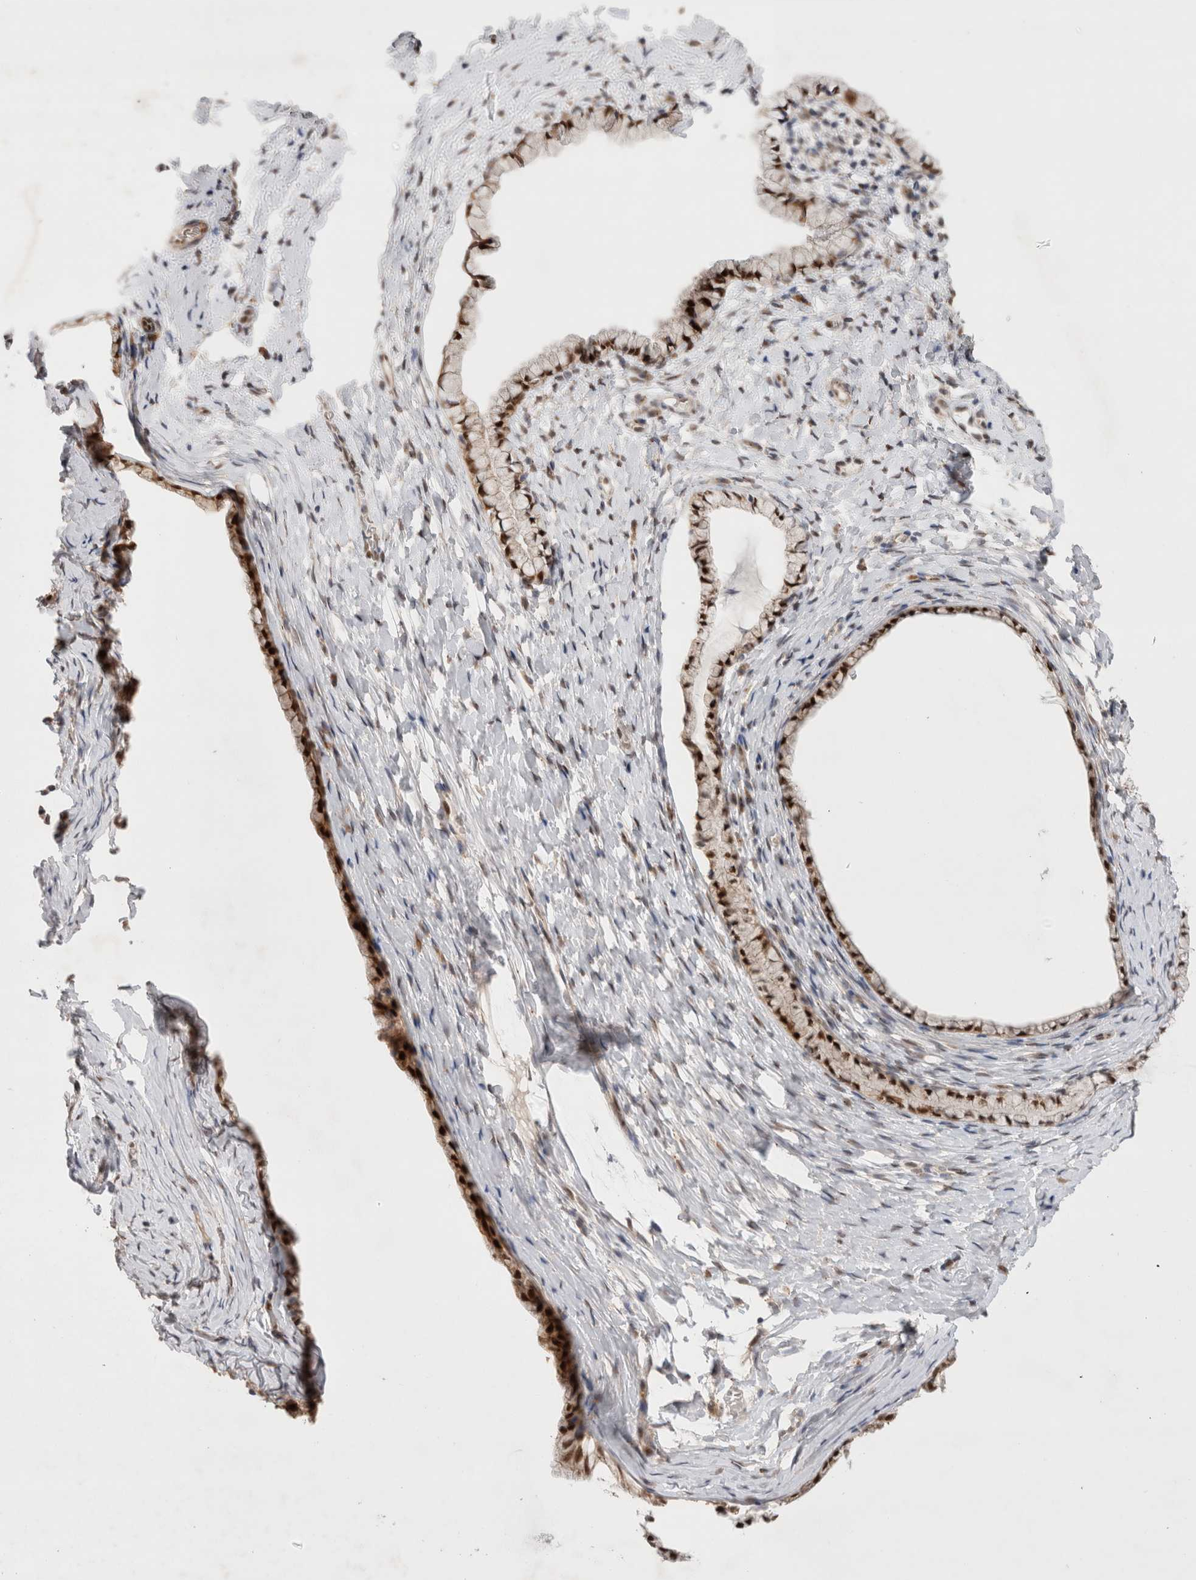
{"staining": {"intensity": "moderate", "quantity": ">75%", "location": "nuclear"}, "tissue": "cervix", "cell_type": "Glandular cells", "image_type": "normal", "snomed": [{"axis": "morphology", "description": "Normal tissue, NOS"}, {"axis": "topography", "description": "Cervix"}], "caption": "Cervix stained for a protein displays moderate nuclear positivity in glandular cells.", "gene": "SLC29A1", "patient": {"sex": "female", "age": 72}}